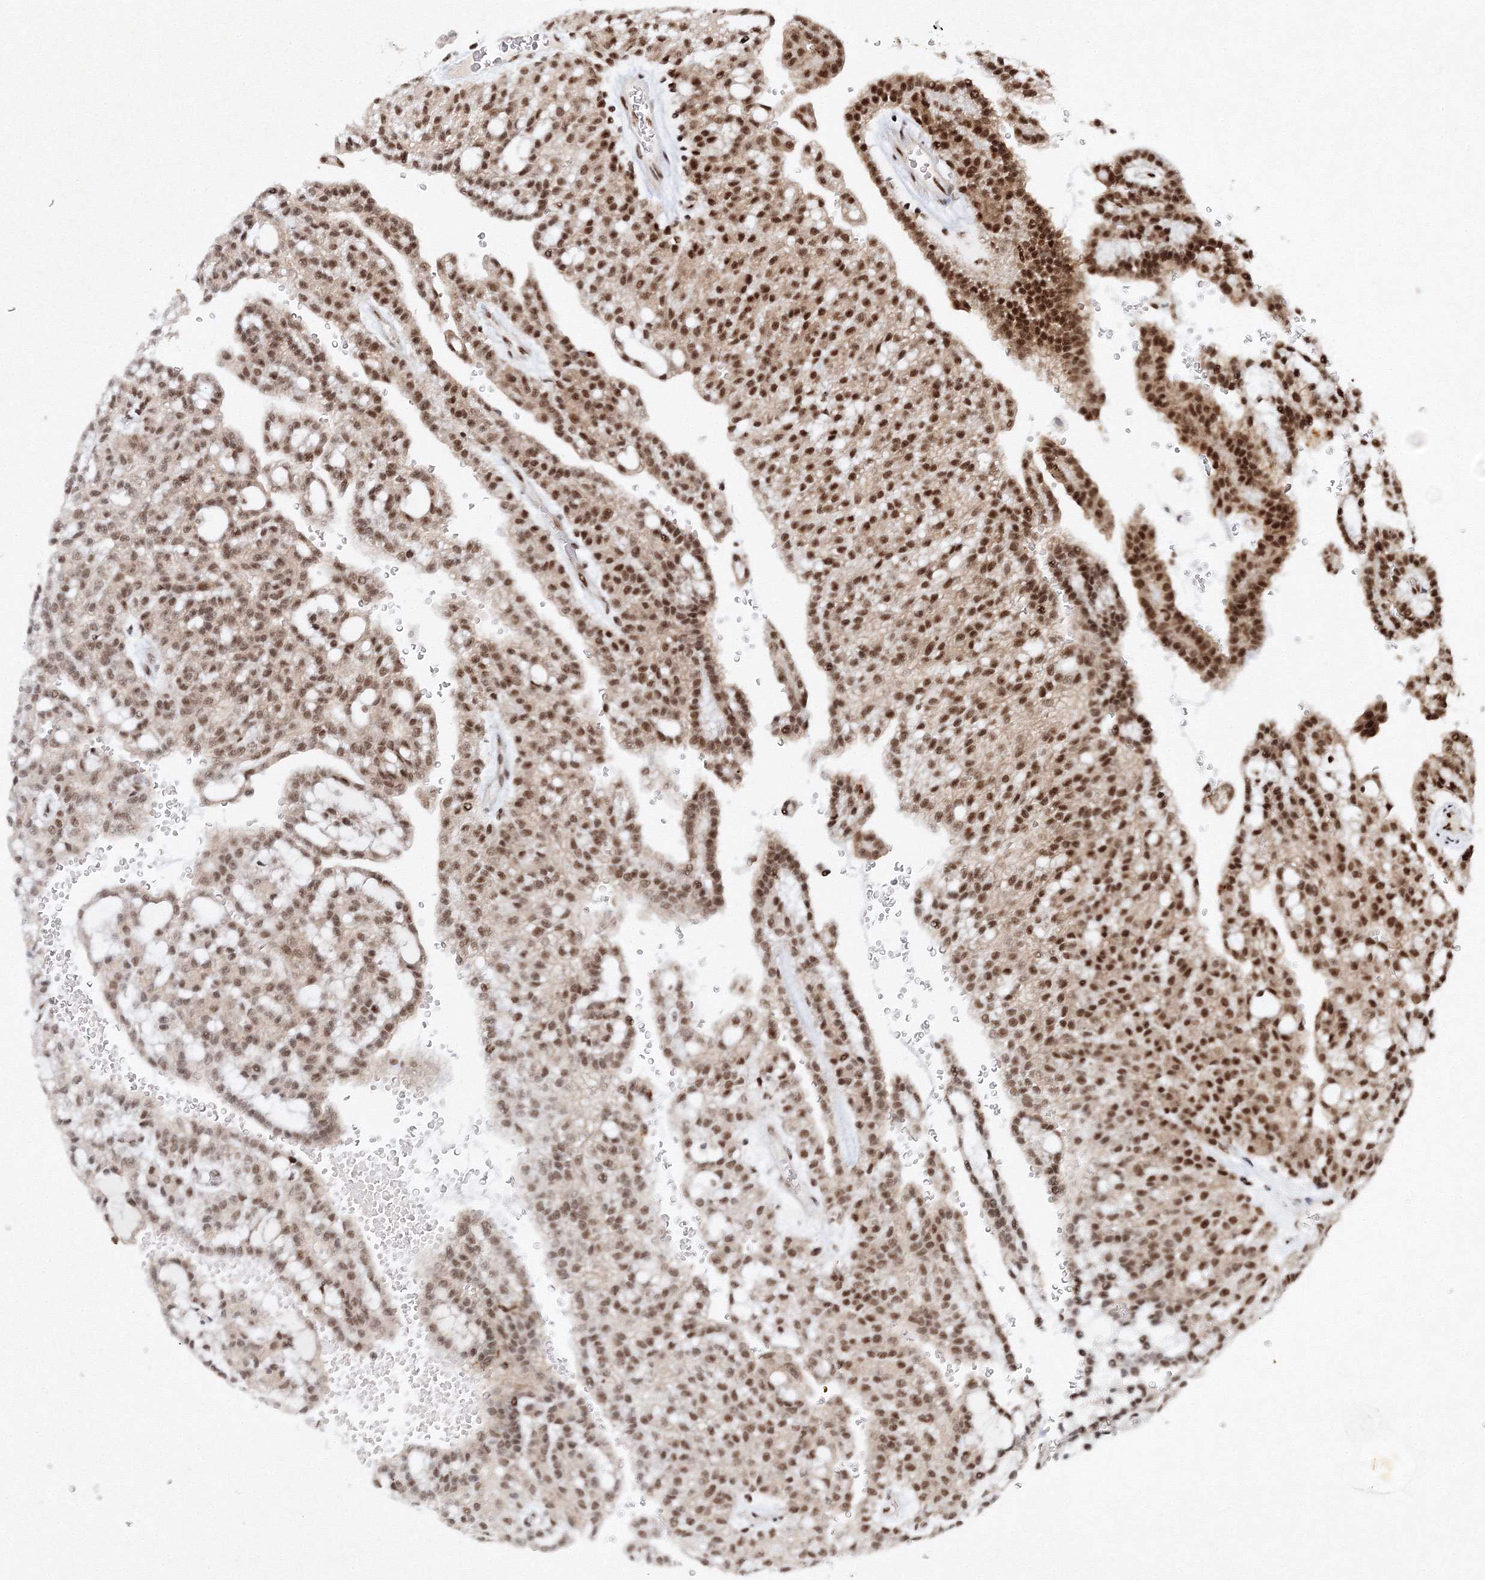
{"staining": {"intensity": "moderate", "quantity": ">75%", "location": "nuclear"}, "tissue": "renal cancer", "cell_type": "Tumor cells", "image_type": "cancer", "snomed": [{"axis": "morphology", "description": "Adenocarcinoma, NOS"}, {"axis": "topography", "description": "Kidney"}], "caption": "Protein expression analysis of renal adenocarcinoma shows moderate nuclear staining in about >75% of tumor cells.", "gene": "SNRPC", "patient": {"sex": "male", "age": 63}}